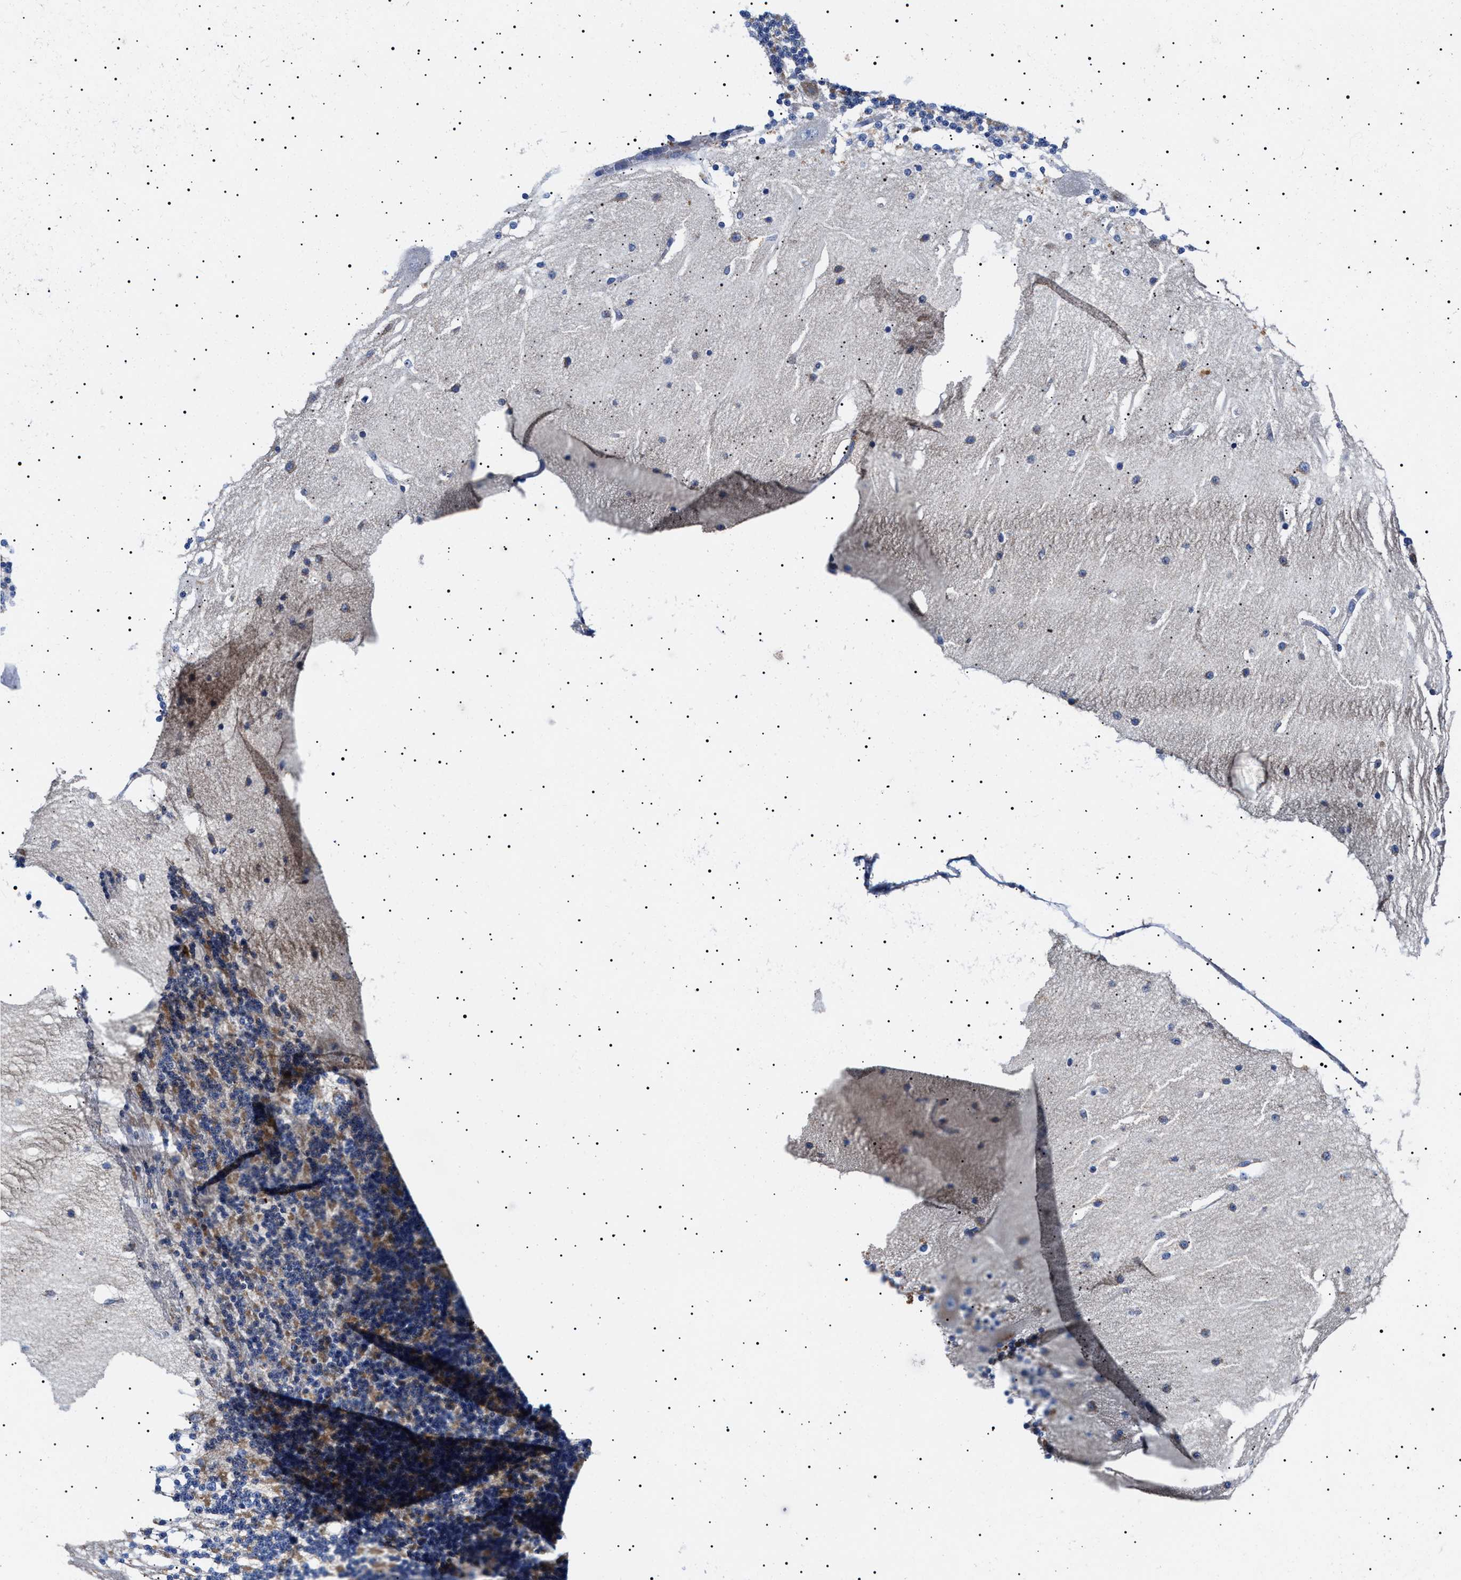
{"staining": {"intensity": "moderate", "quantity": "25%-75%", "location": "cytoplasmic/membranous"}, "tissue": "cerebellum", "cell_type": "Cells in granular layer", "image_type": "normal", "snomed": [{"axis": "morphology", "description": "Normal tissue, NOS"}, {"axis": "topography", "description": "Cerebellum"}], "caption": "Human cerebellum stained for a protein (brown) shows moderate cytoplasmic/membranous positive expression in about 25%-75% of cells in granular layer.", "gene": "CHRDL2", "patient": {"sex": "female", "age": 54}}